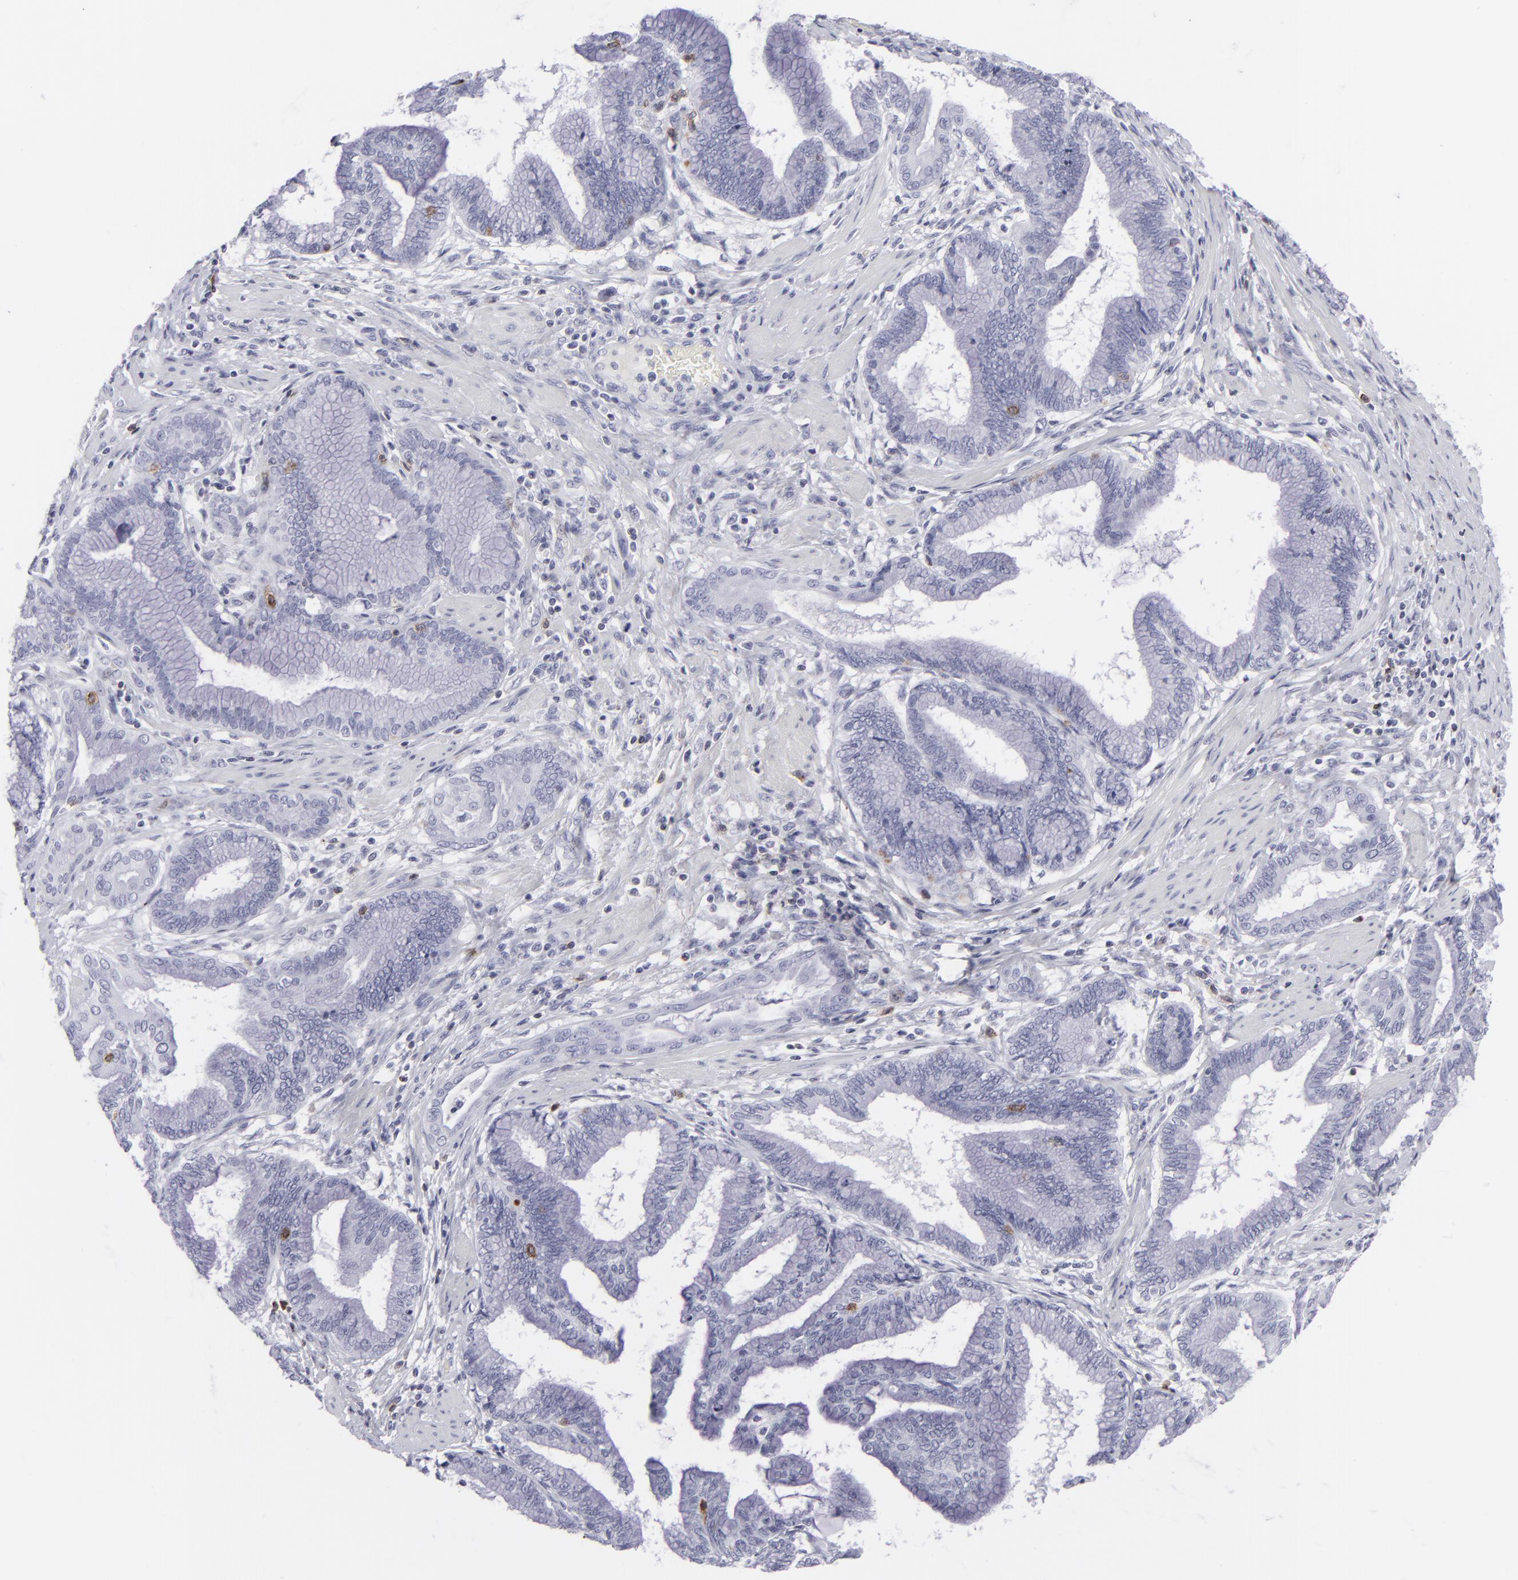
{"staining": {"intensity": "negative", "quantity": "none", "location": "none"}, "tissue": "pancreatic cancer", "cell_type": "Tumor cells", "image_type": "cancer", "snomed": [{"axis": "morphology", "description": "Adenocarcinoma, NOS"}, {"axis": "topography", "description": "Pancreas"}], "caption": "DAB immunohistochemical staining of pancreatic cancer exhibits no significant positivity in tumor cells.", "gene": "CD7", "patient": {"sex": "female", "age": 64}}